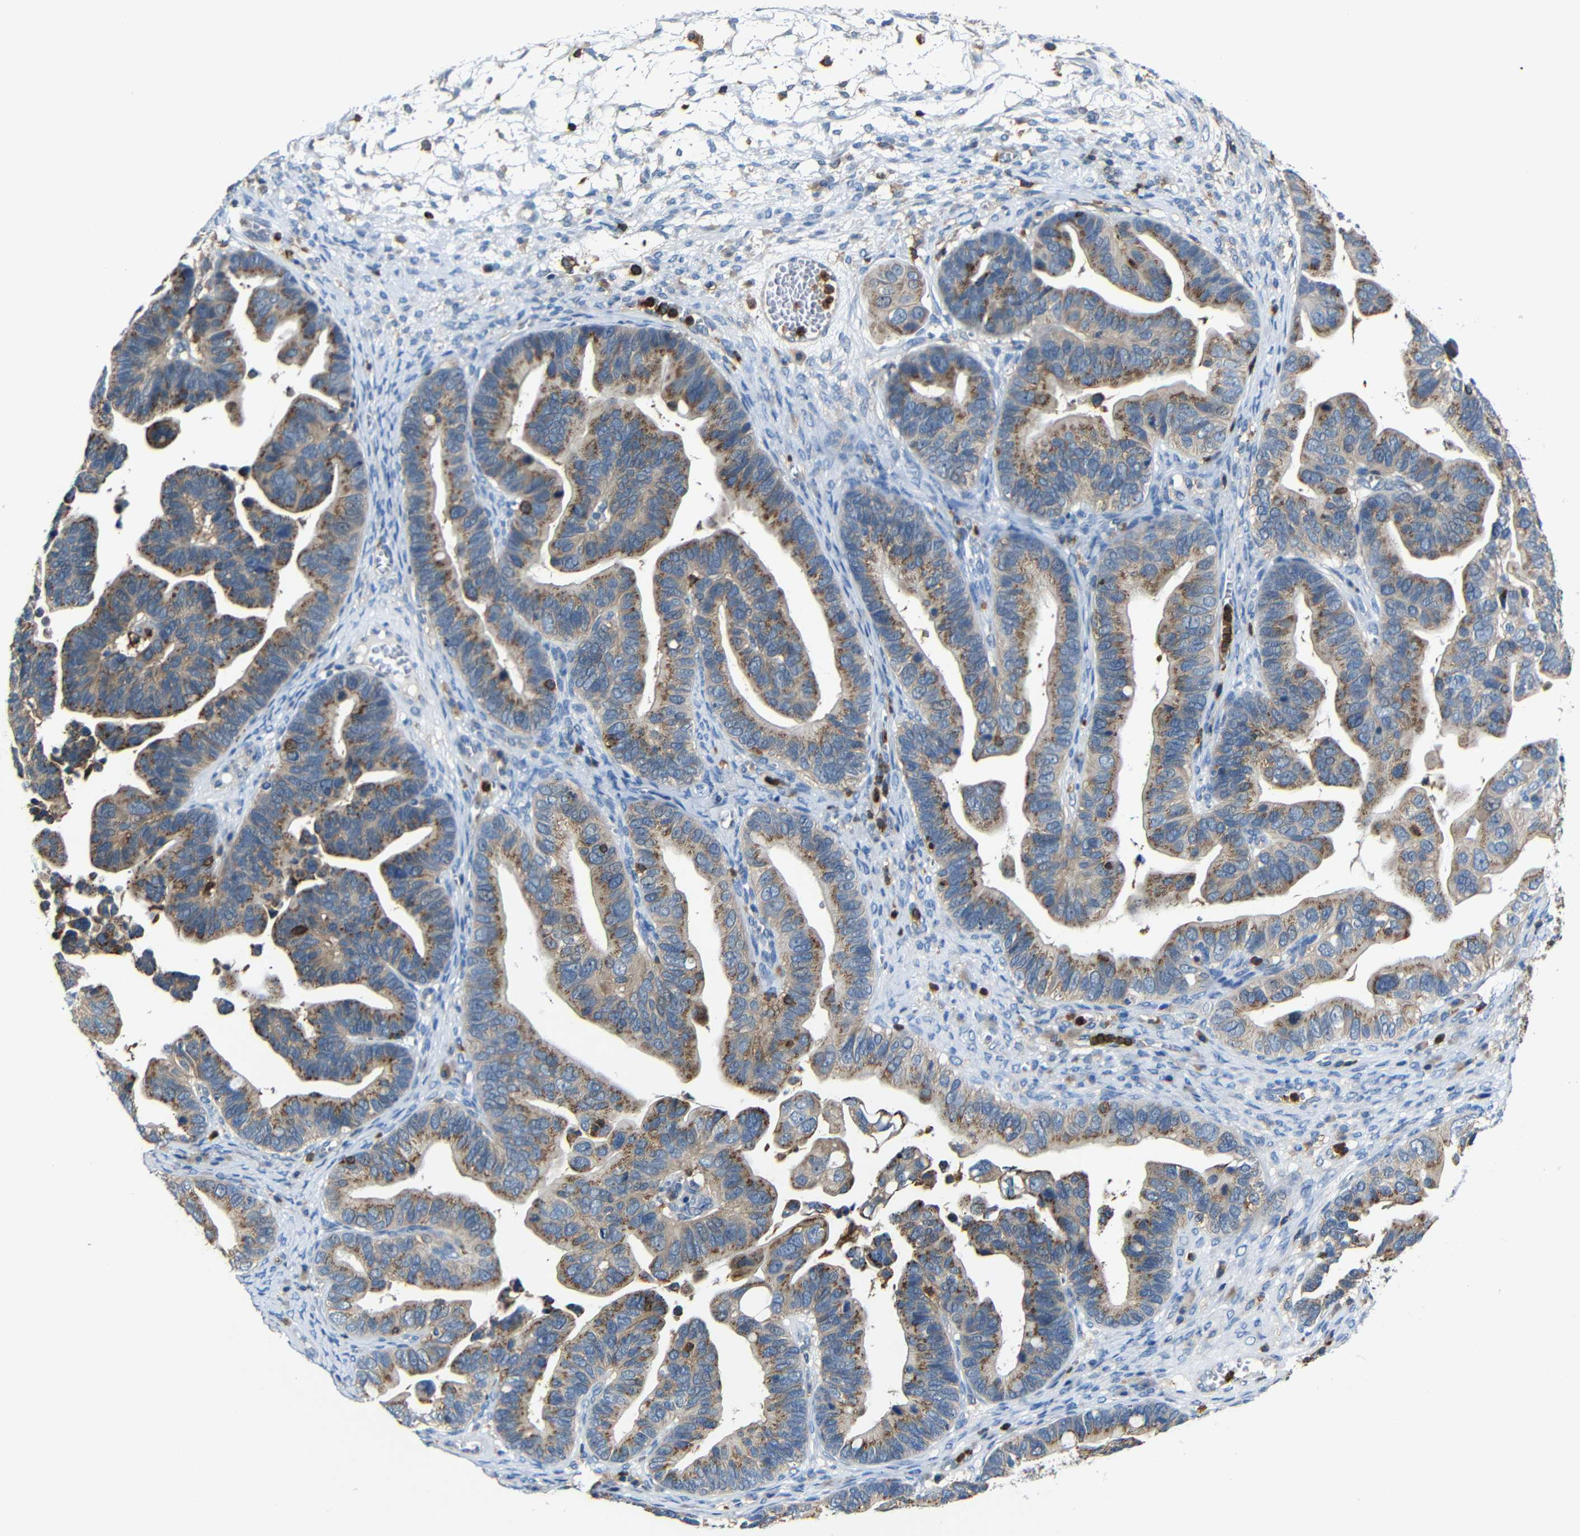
{"staining": {"intensity": "moderate", "quantity": ">75%", "location": "cytoplasmic/membranous"}, "tissue": "ovarian cancer", "cell_type": "Tumor cells", "image_type": "cancer", "snomed": [{"axis": "morphology", "description": "Cystadenocarcinoma, serous, NOS"}, {"axis": "topography", "description": "Ovary"}], "caption": "IHC (DAB) staining of serous cystadenocarcinoma (ovarian) shows moderate cytoplasmic/membranous protein staining in approximately >75% of tumor cells. (brown staining indicates protein expression, while blue staining denotes nuclei).", "gene": "P2RY12", "patient": {"sex": "female", "age": 56}}